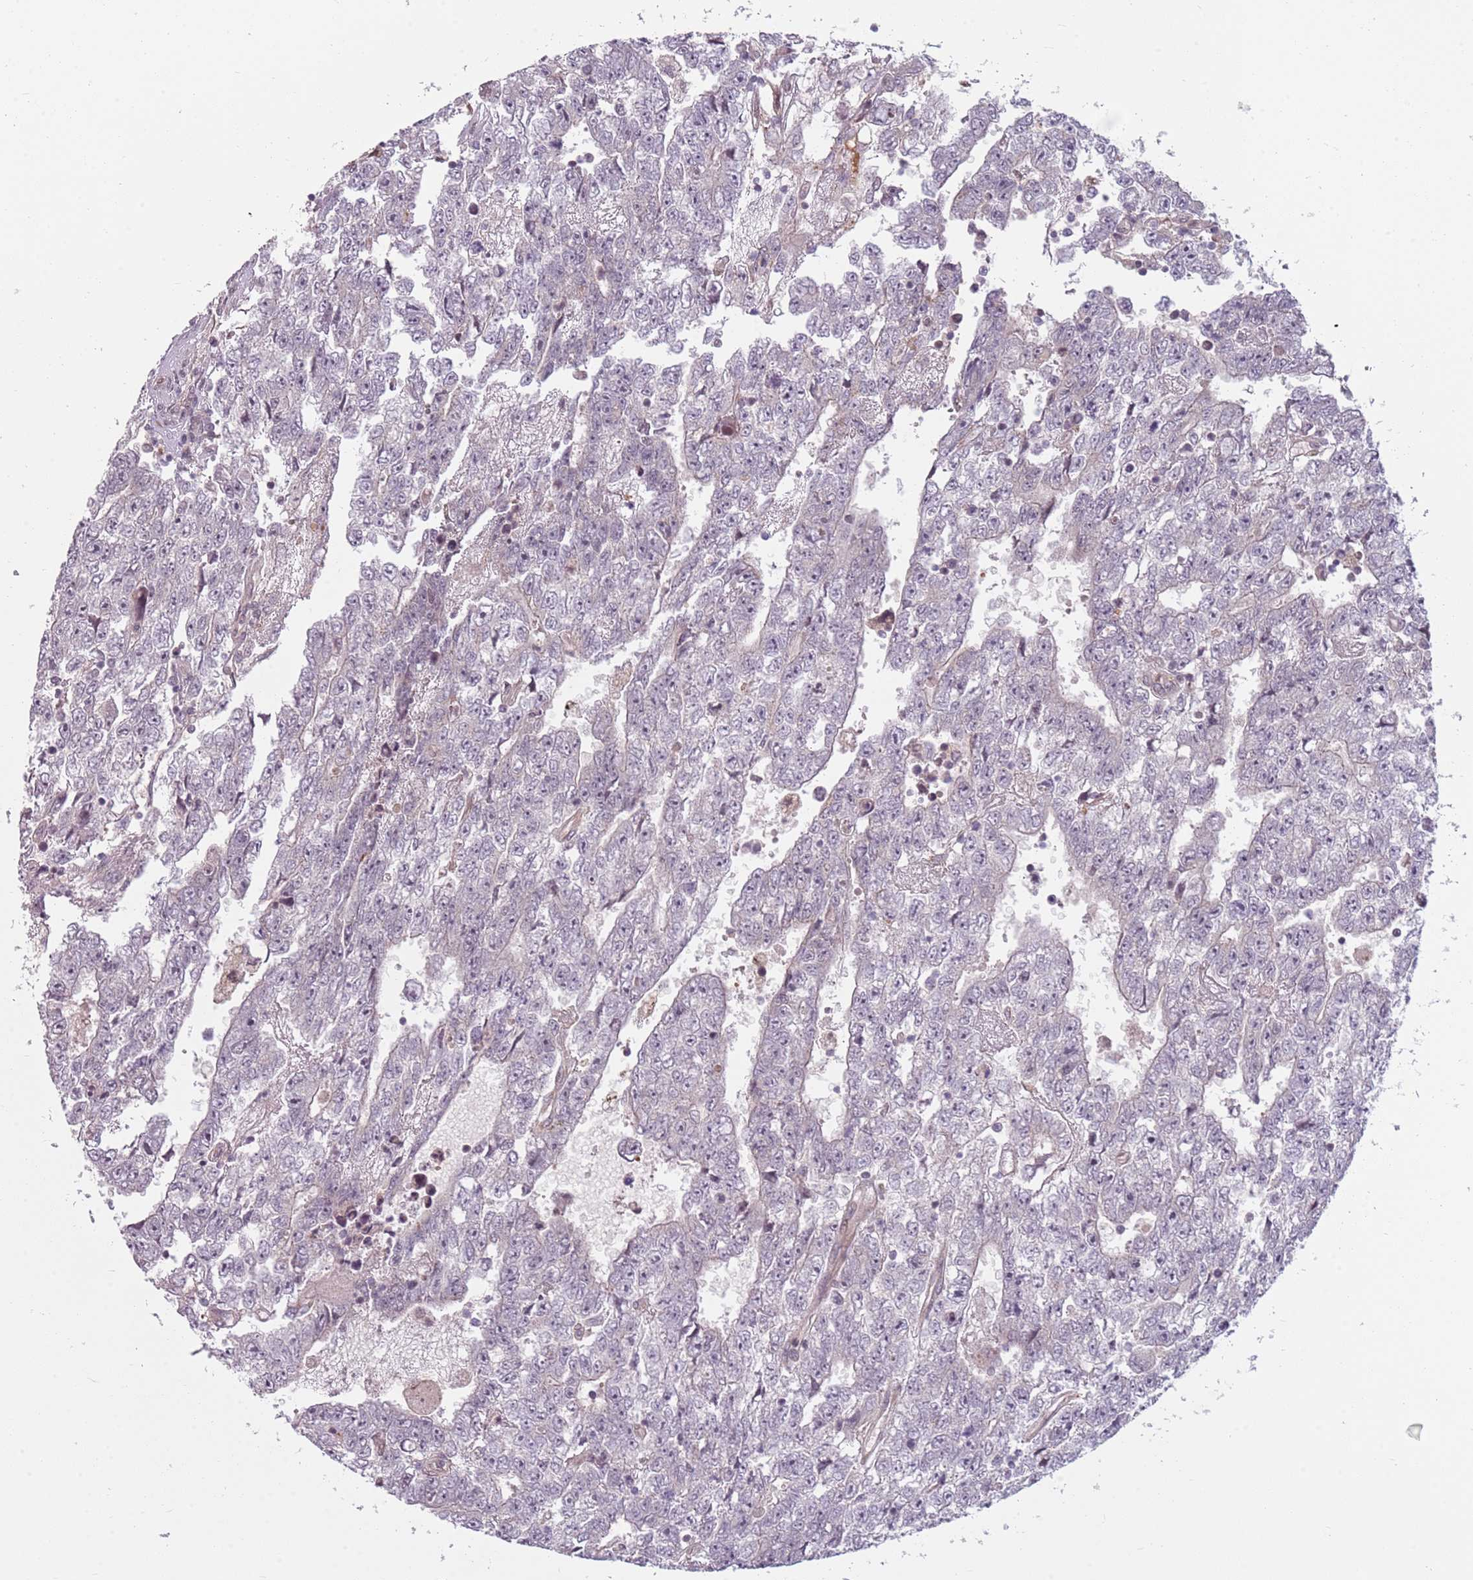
{"staining": {"intensity": "negative", "quantity": "none", "location": "none"}, "tissue": "testis cancer", "cell_type": "Tumor cells", "image_type": "cancer", "snomed": [{"axis": "morphology", "description": "Carcinoma, Embryonal, NOS"}, {"axis": "topography", "description": "Testis"}], "caption": "Protein analysis of embryonal carcinoma (testis) shows no significant positivity in tumor cells.", "gene": "ADGRG1", "patient": {"sex": "male", "age": 25}}